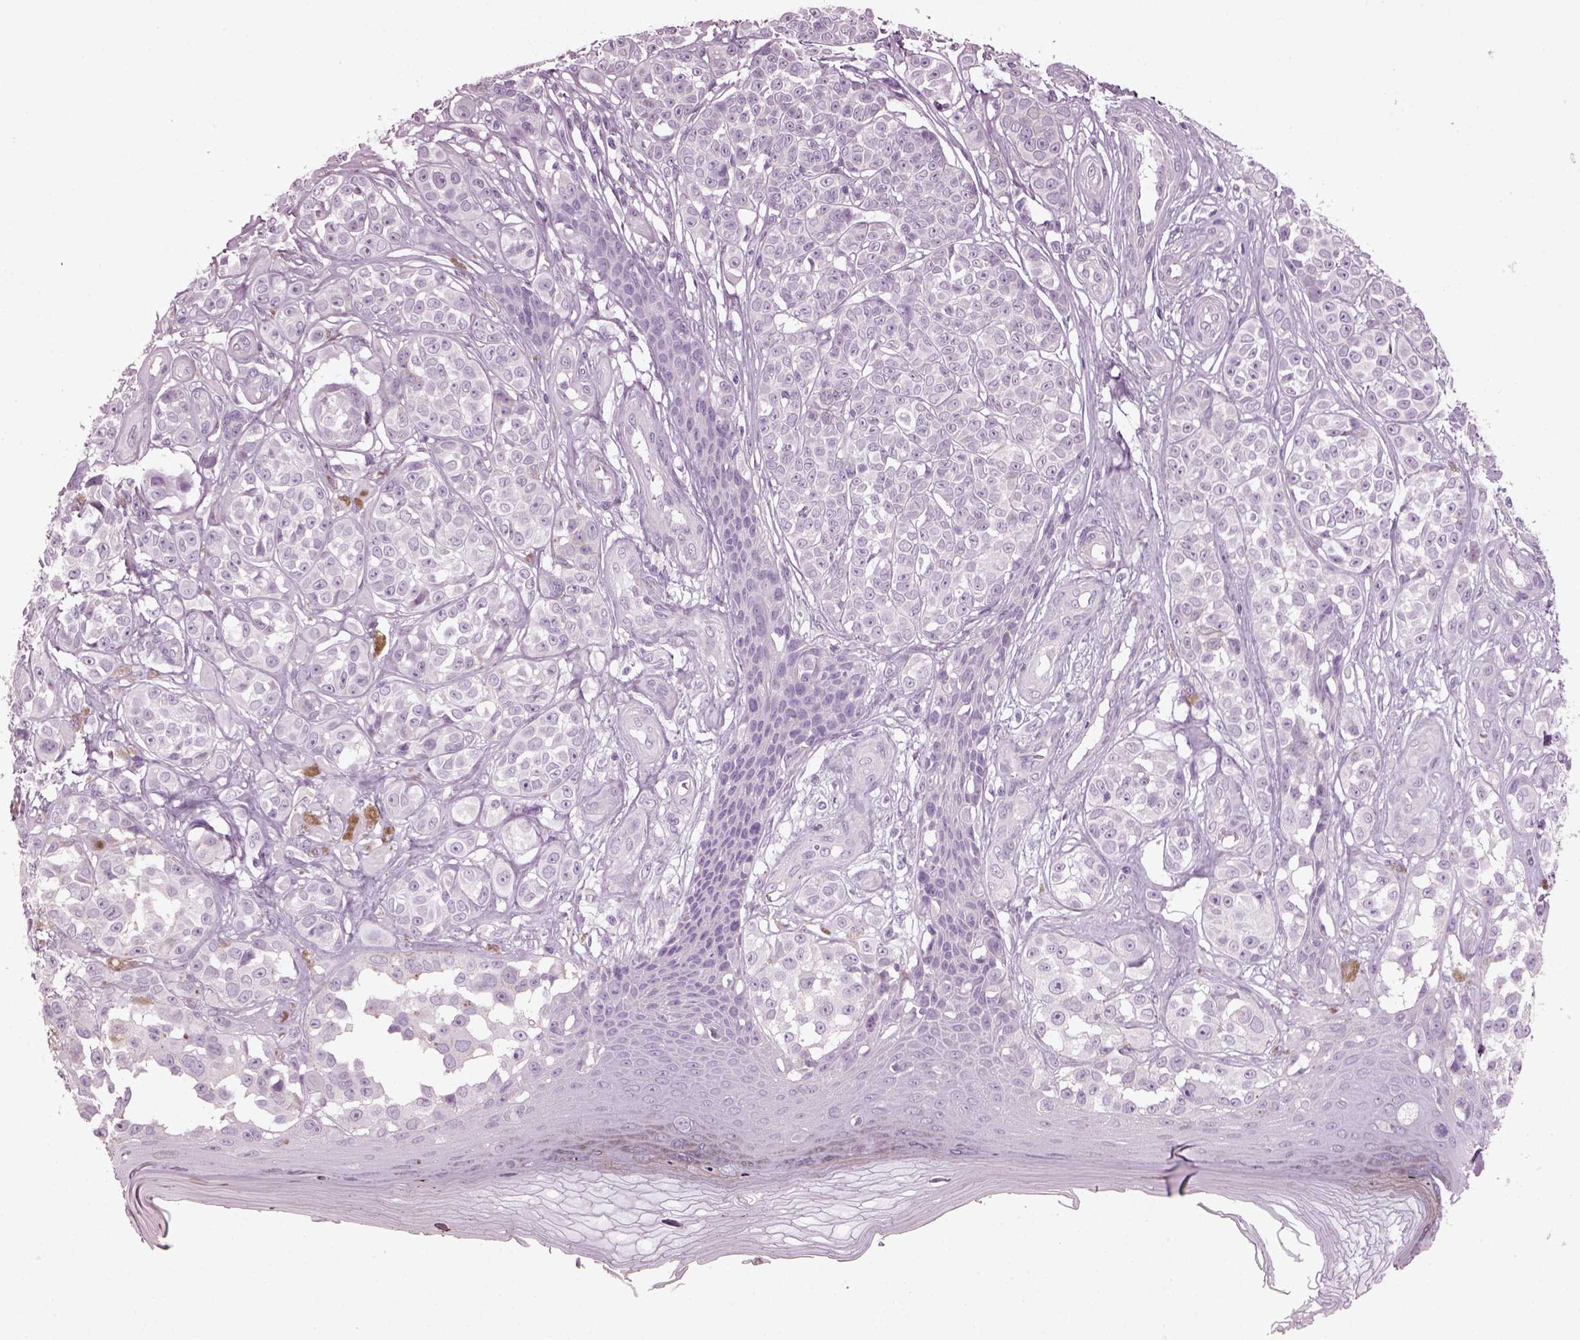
{"staining": {"intensity": "negative", "quantity": "none", "location": "none"}, "tissue": "melanoma", "cell_type": "Tumor cells", "image_type": "cancer", "snomed": [{"axis": "morphology", "description": "Malignant melanoma, NOS"}, {"axis": "topography", "description": "Skin"}], "caption": "Immunohistochemical staining of human melanoma shows no significant staining in tumor cells.", "gene": "PDC", "patient": {"sex": "female", "age": 90}}